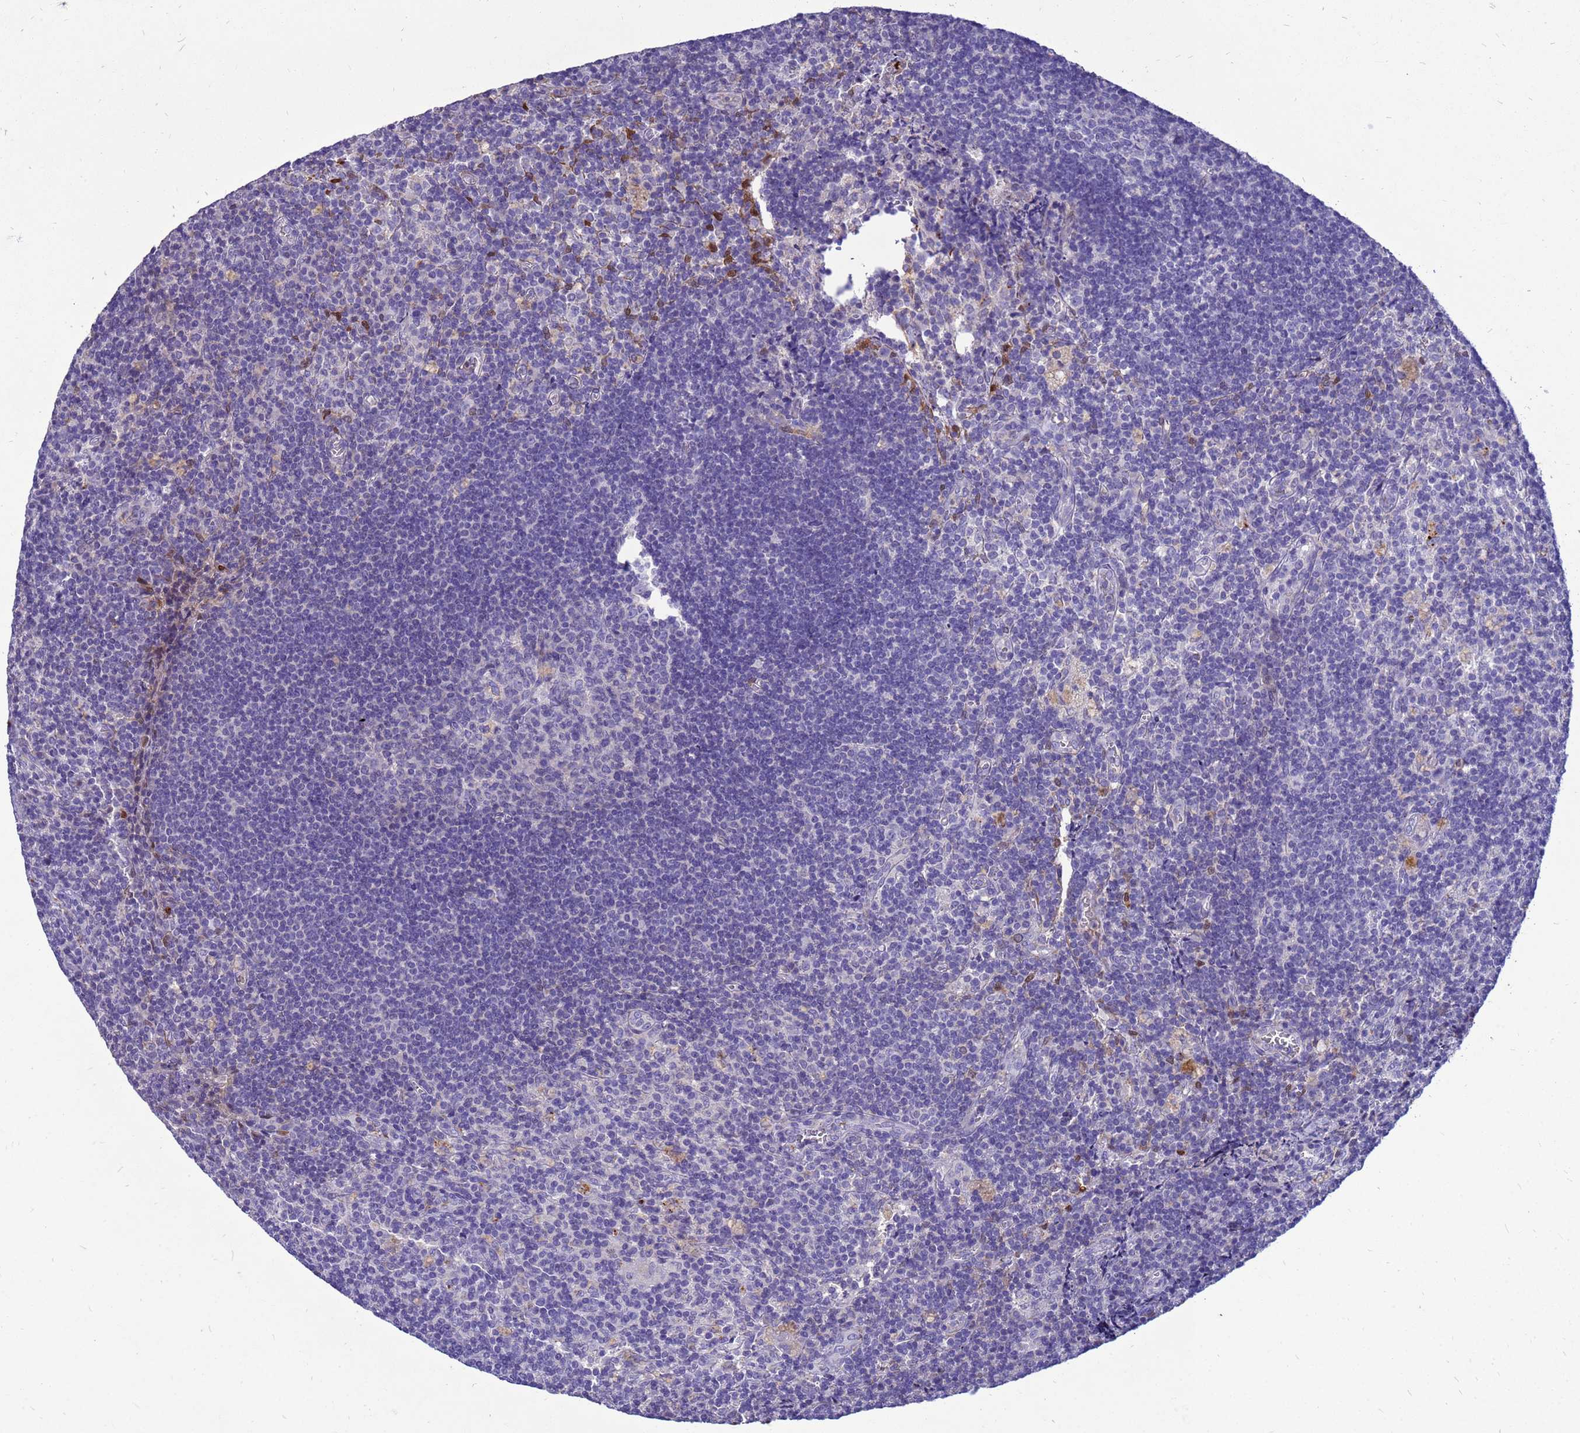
{"staining": {"intensity": "negative", "quantity": "none", "location": "none"}, "tissue": "lymph node", "cell_type": "Germinal center cells", "image_type": "normal", "snomed": [{"axis": "morphology", "description": "Normal tissue, NOS"}, {"axis": "topography", "description": "Lymph node"}], "caption": "Immunohistochemistry of unremarkable human lymph node shows no expression in germinal center cells. (DAB (3,3'-diaminobenzidine) immunohistochemistry with hematoxylin counter stain).", "gene": "AKR1C1", "patient": {"sex": "male", "age": 69}}